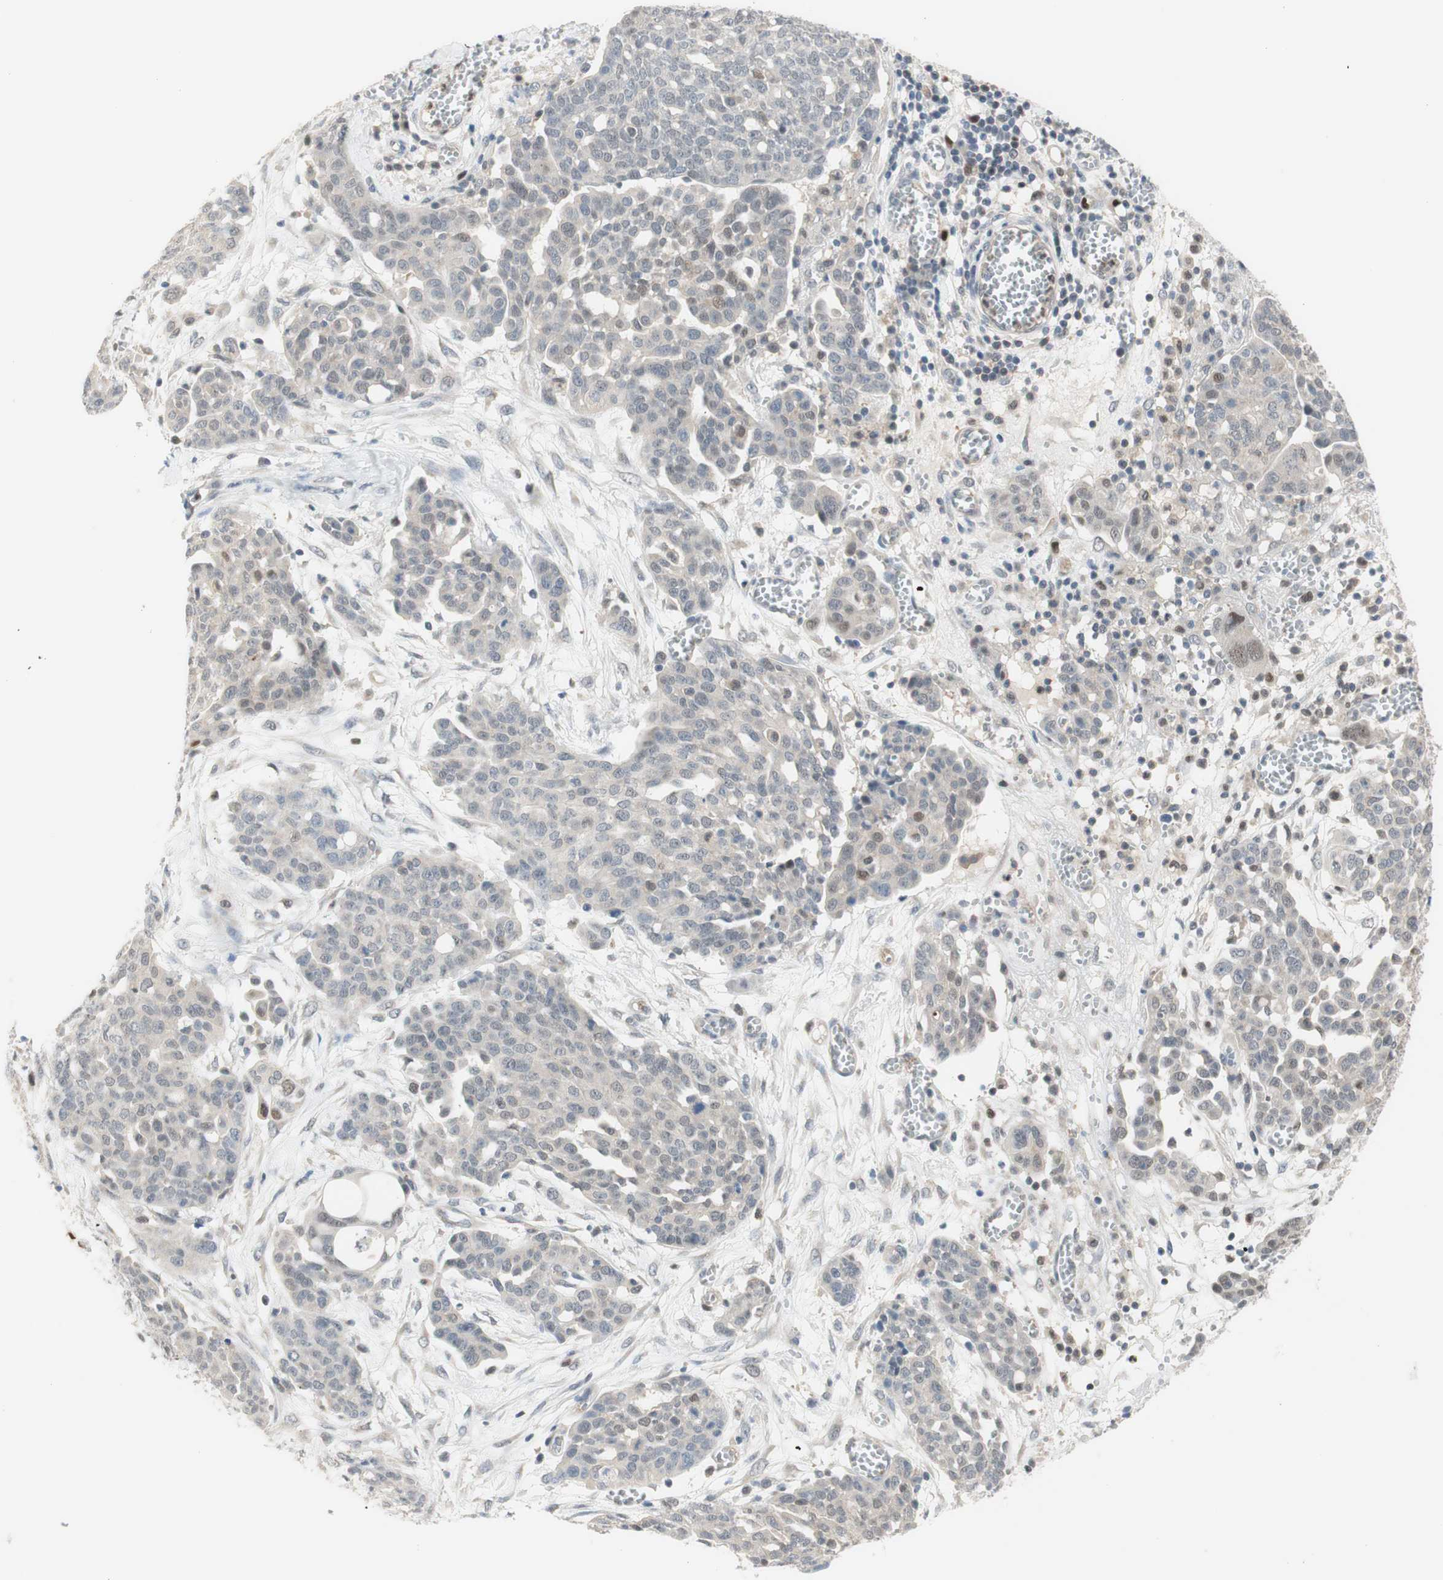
{"staining": {"intensity": "weak", "quantity": "25%-75%", "location": "nuclear"}, "tissue": "ovarian cancer", "cell_type": "Tumor cells", "image_type": "cancer", "snomed": [{"axis": "morphology", "description": "Cystadenocarcinoma, serous, NOS"}, {"axis": "topography", "description": "Soft tissue"}, {"axis": "topography", "description": "Ovary"}], "caption": "This photomicrograph reveals IHC staining of serous cystadenocarcinoma (ovarian), with low weak nuclear expression in about 25%-75% of tumor cells.", "gene": "RFNG", "patient": {"sex": "female", "age": 57}}